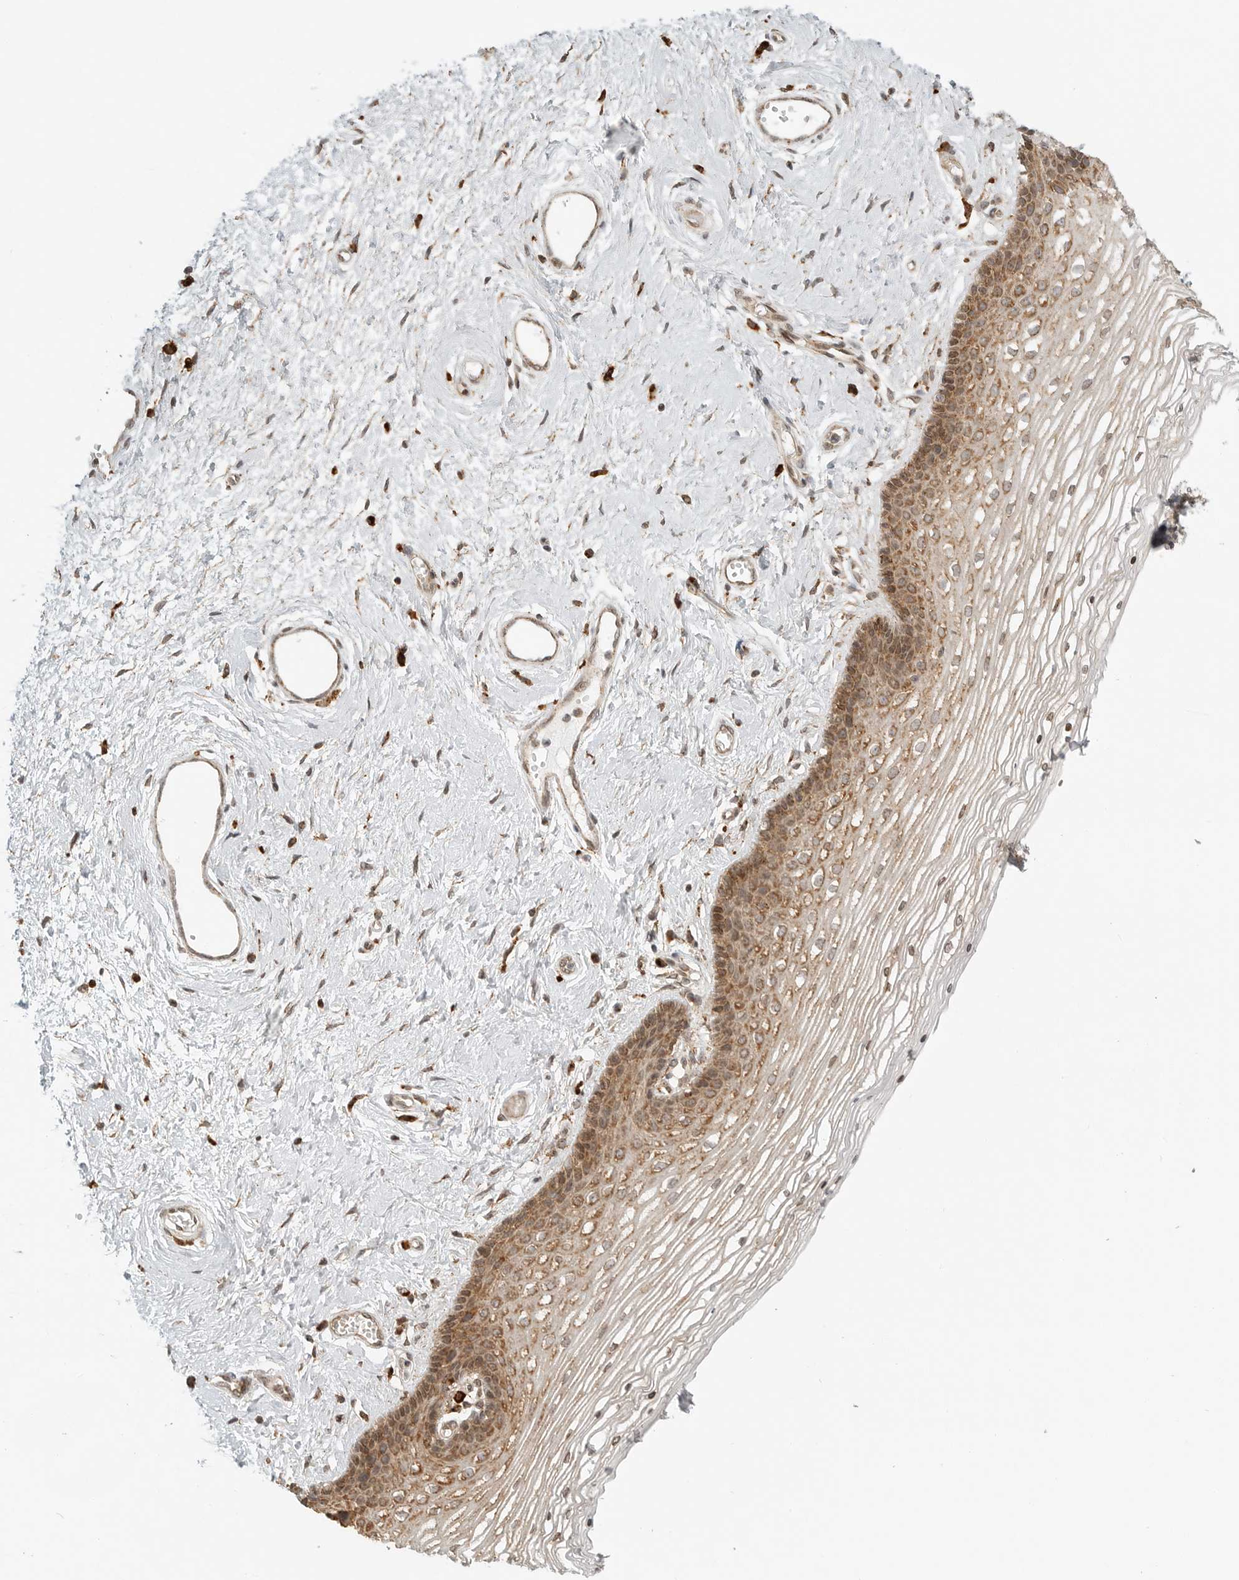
{"staining": {"intensity": "moderate", "quantity": ">75%", "location": "cytoplasmic/membranous"}, "tissue": "vagina", "cell_type": "Squamous epithelial cells", "image_type": "normal", "snomed": [{"axis": "morphology", "description": "Normal tissue, NOS"}, {"axis": "topography", "description": "Vagina"}], "caption": "IHC of unremarkable vagina displays medium levels of moderate cytoplasmic/membranous expression in approximately >75% of squamous epithelial cells.", "gene": "IDUA", "patient": {"sex": "female", "age": 46}}